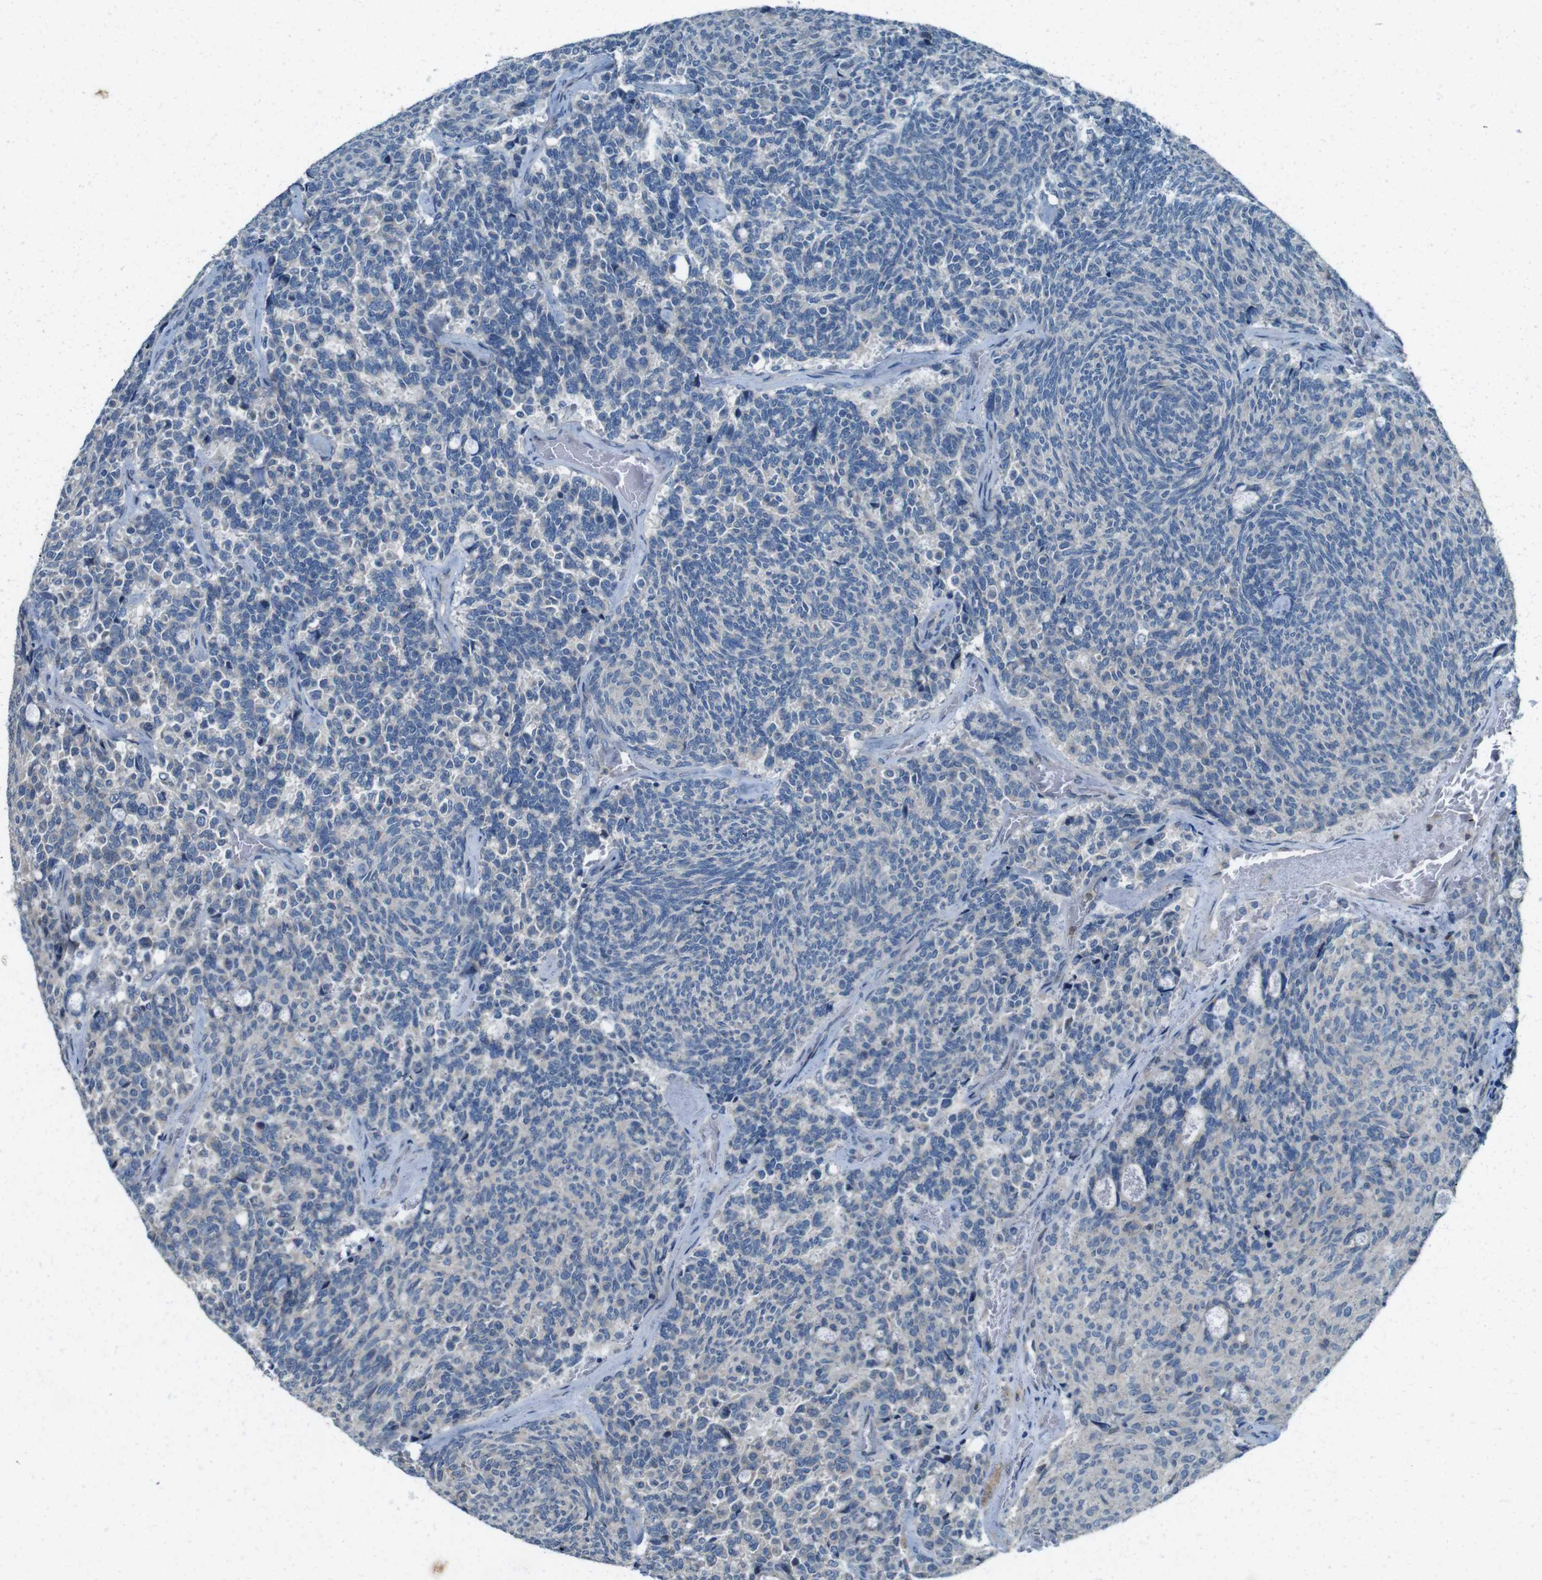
{"staining": {"intensity": "moderate", "quantity": "25%-75%", "location": "nuclear"}, "tissue": "carcinoid", "cell_type": "Tumor cells", "image_type": "cancer", "snomed": [{"axis": "morphology", "description": "Carcinoid, malignant, NOS"}, {"axis": "topography", "description": "Pancreas"}], "caption": "High-magnification brightfield microscopy of carcinoid stained with DAB (brown) and counterstained with hematoxylin (blue). tumor cells exhibit moderate nuclear staining is present in about25%-75% of cells. (Stains: DAB (3,3'-diaminobenzidine) in brown, nuclei in blue, Microscopy: brightfield microscopy at high magnification).", "gene": "SKI", "patient": {"sex": "female", "age": 54}}